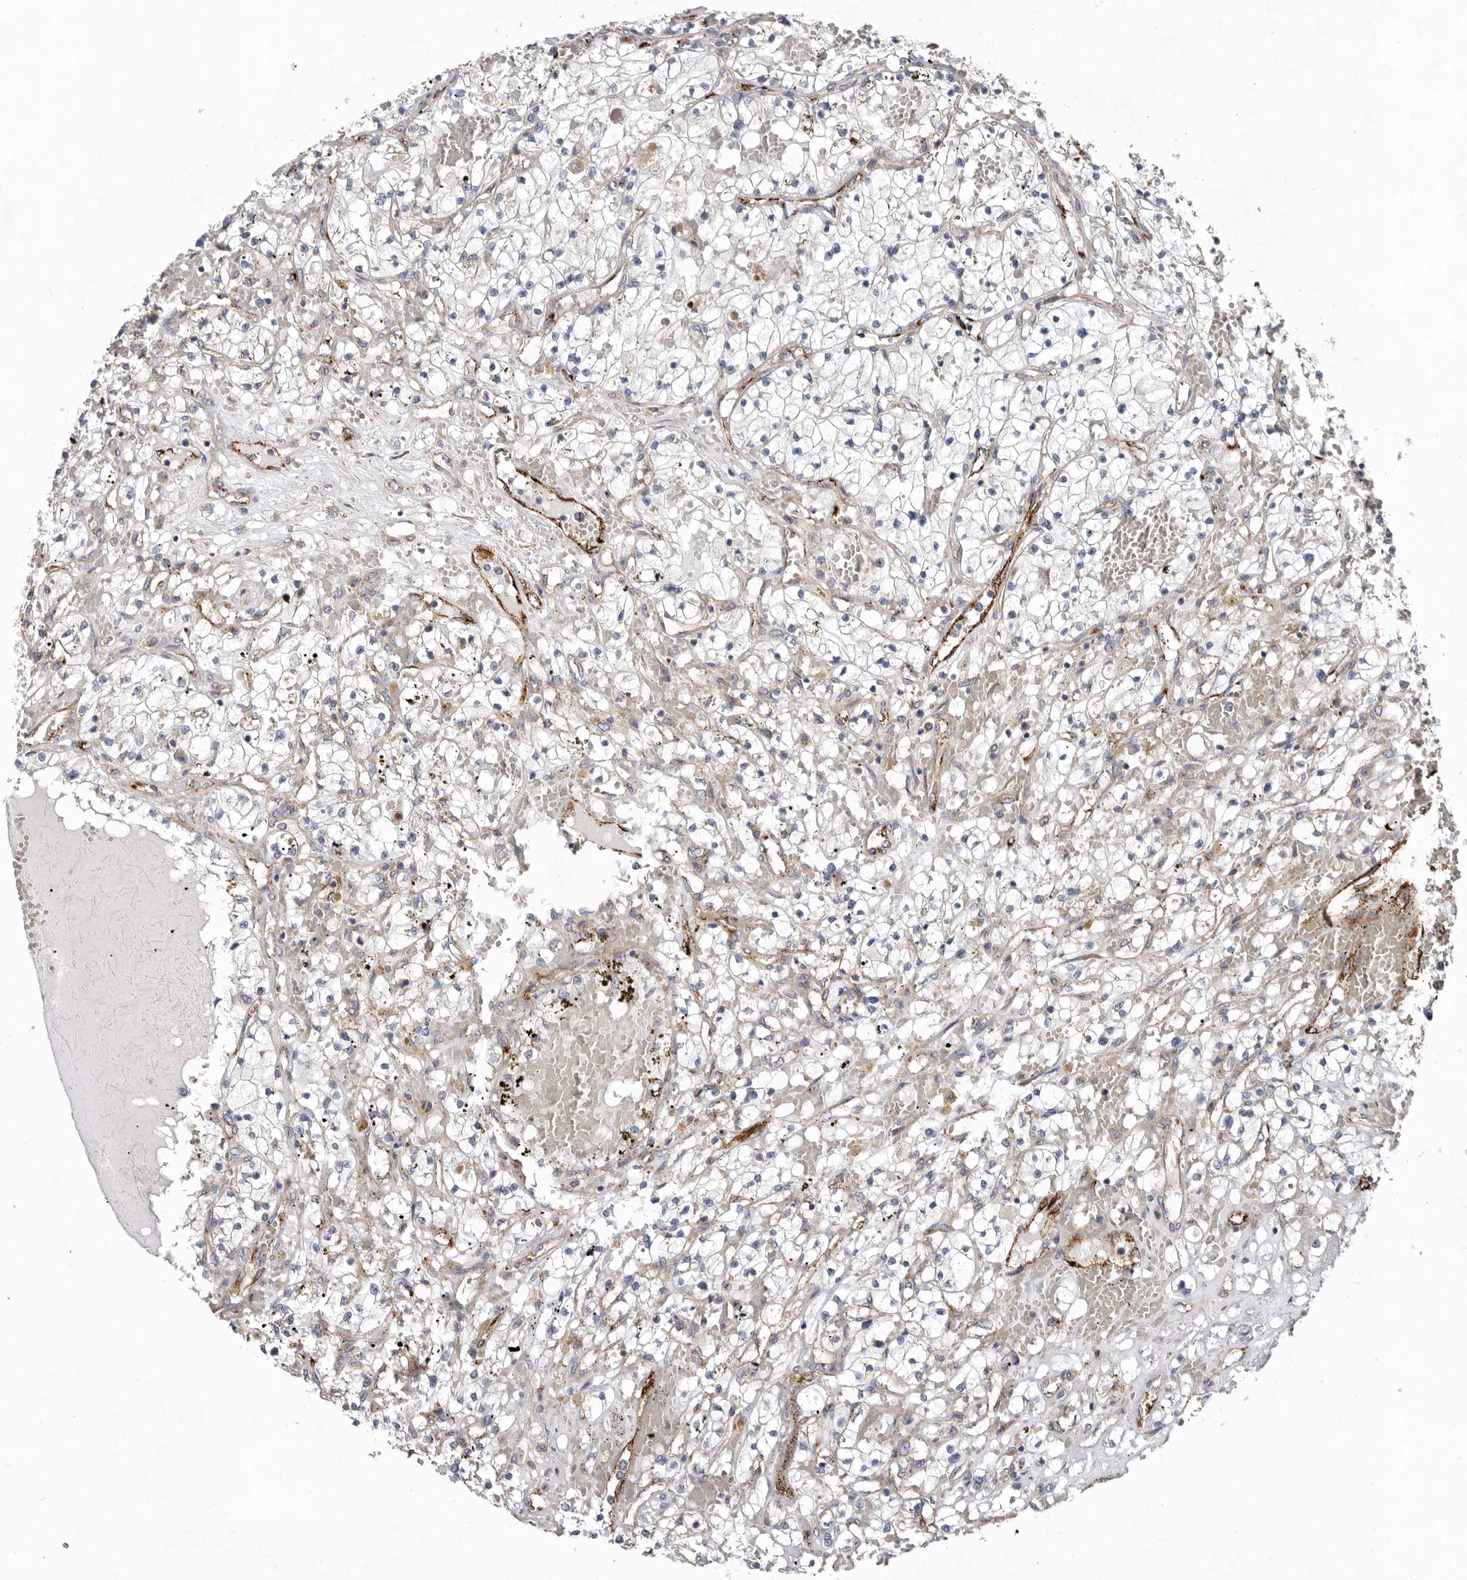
{"staining": {"intensity": "negative", "quantity": "none", "location": "none"}, "tissue": "renal cancer", "cell_type": "Tumor cells", "image_type": "cancer", "snomed": [{"axis": "morphology", "description": "Normal tissue, NOS"}, {"axis": "morphology", "description": "Adenocarcinoma, NOS"}, {"axis": "topography", "description": "Kidney"}], "caption": "Adenocarcinoma (renal) was stained to show a protein in brown. There is no significant expression in tumor cells. (DAB IHC, high magnification).", "gene": "LUZP1", "patient": {"sex": "male", "age": 68}}